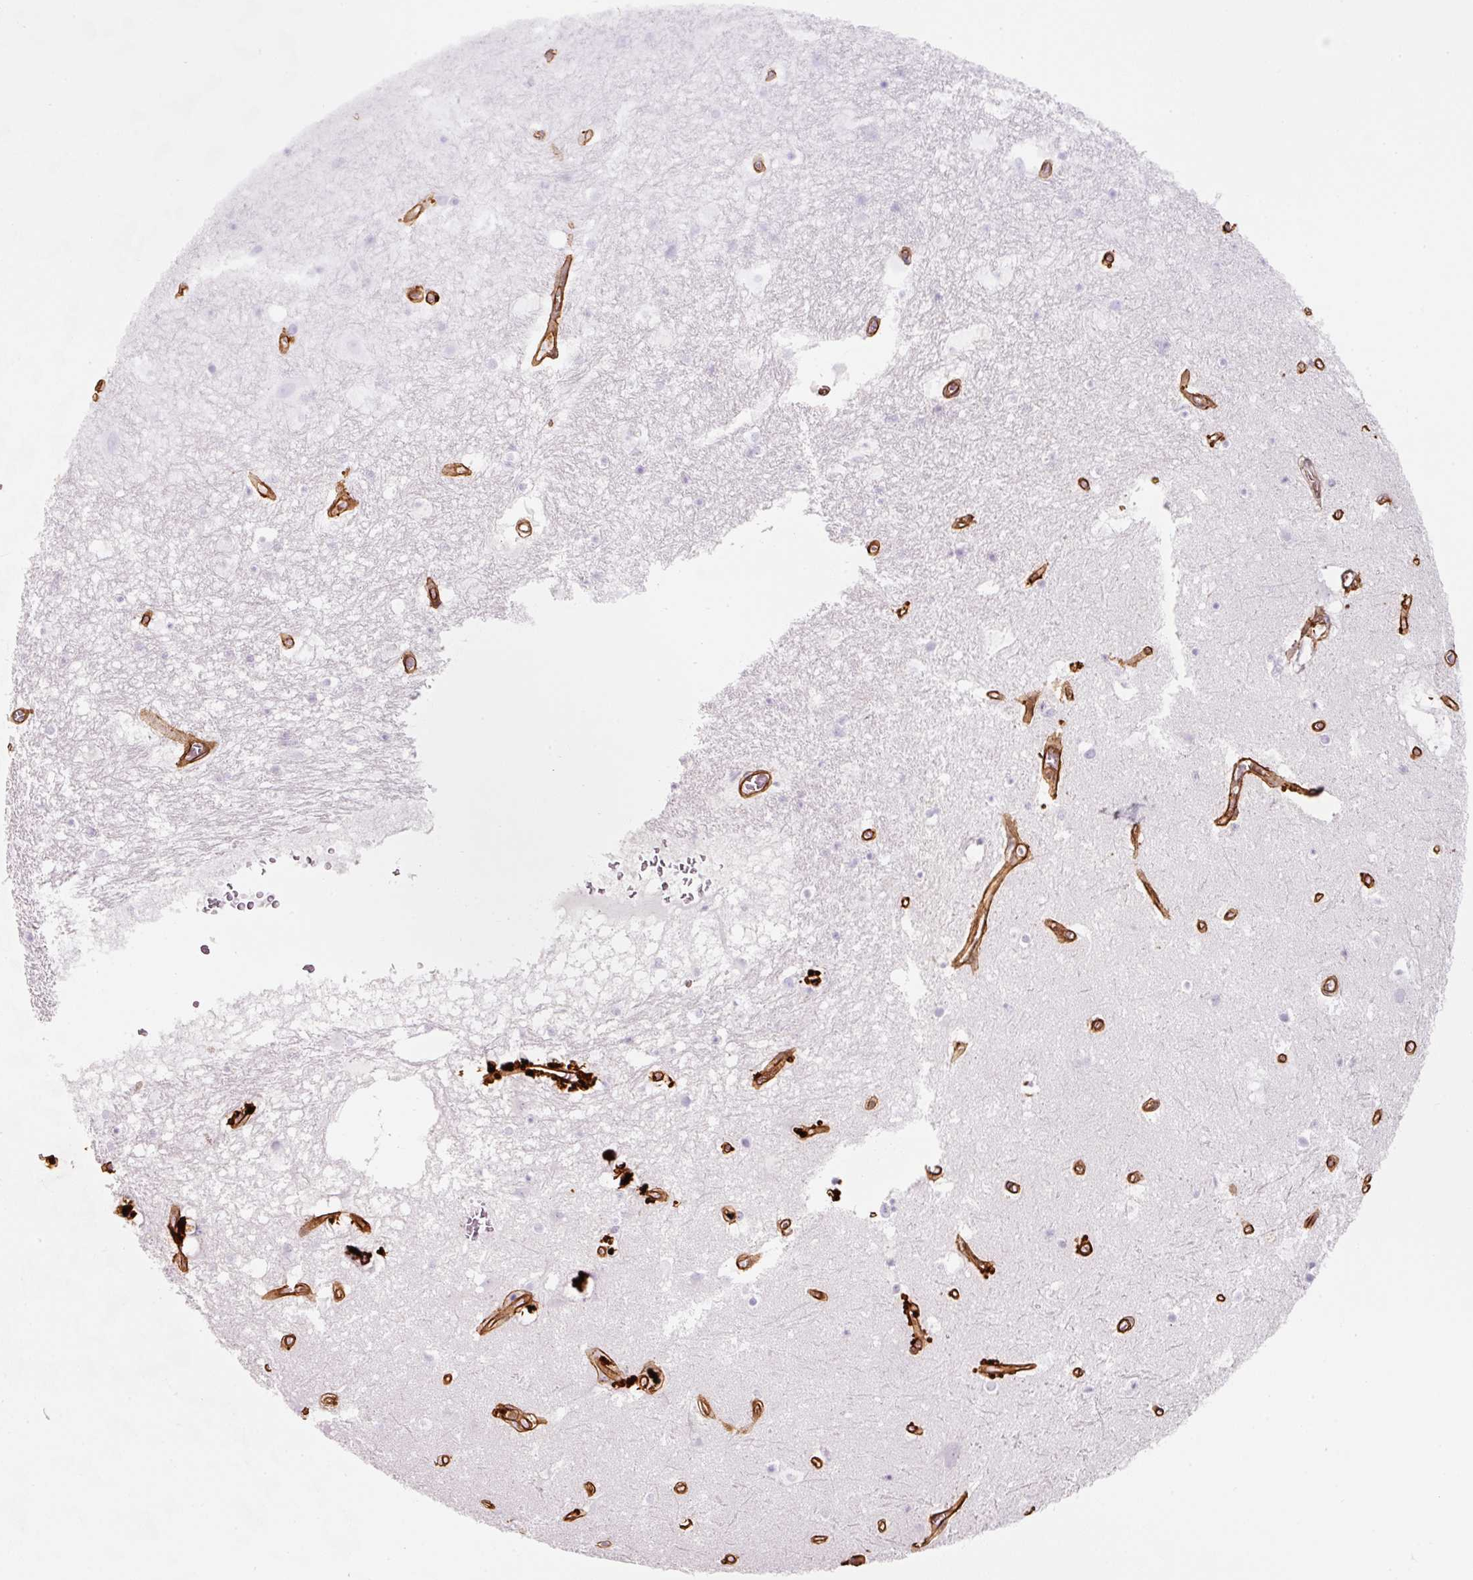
{"staining": {"intensity": "negative", "quantity": "none", "location": "none"}, "tissue": "hippocampus", "cell_type": "Glial cells", "image_type": "normal", "snomed": [{"axis": "morphology", "description": "Normal tissue, NOS"}, {"axis": "topography", "description": "Hippocampus"}], "caption": "The photomicrograph reveals no significant expression in glial cells of hippocampus. The staining is performed using DAB brown chromogen with nuclei counter-stained in using hematoxylin.", "gene": "LOXL4", "patient": {"sex": "female", "age": 52}}